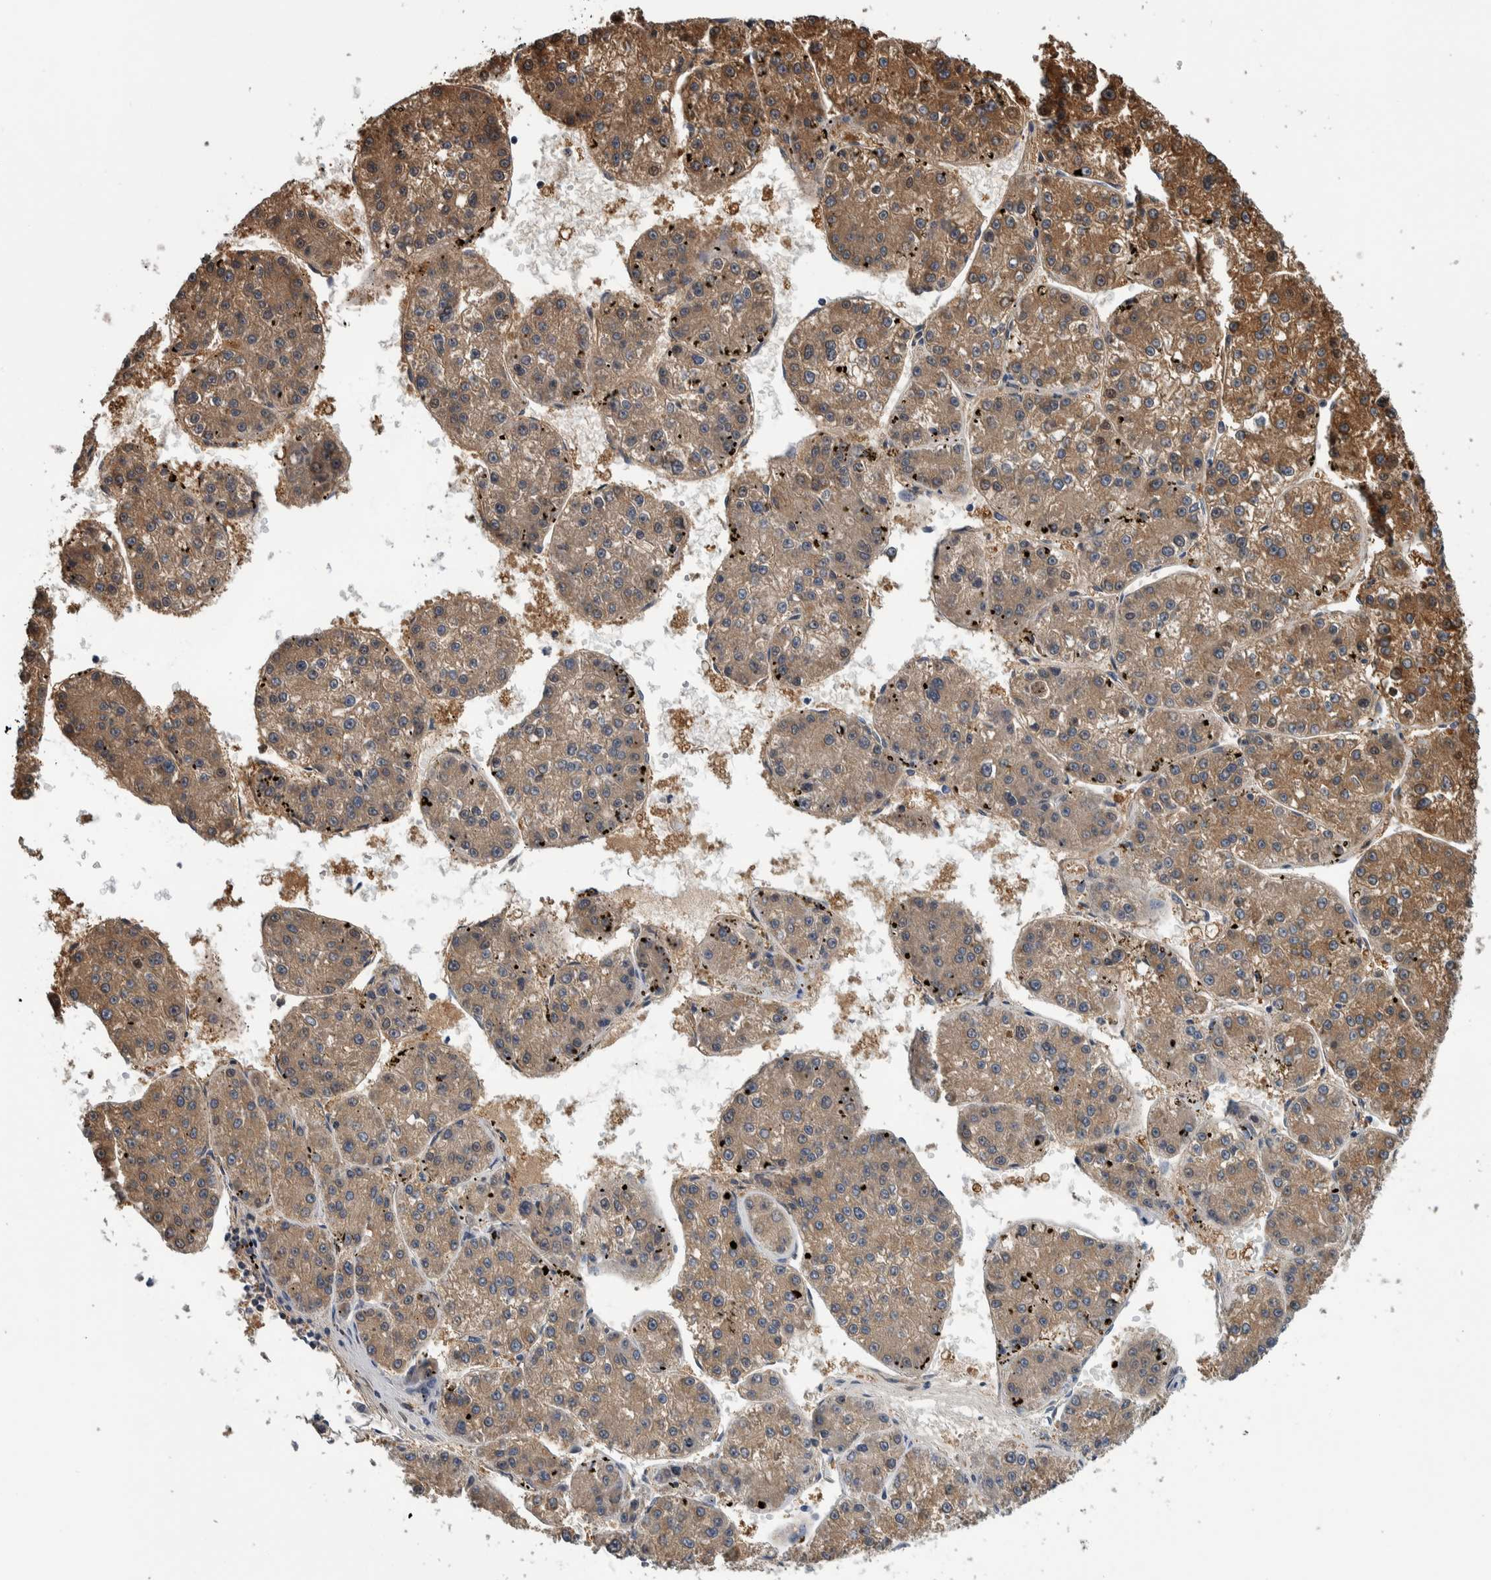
{"staining": {"intensity": "moderate", "quantity": ">75%", "location": "cytoplasmic/membranous"}, "tissue": "liver cancer", "cell_type": "Tumor cells", "image_type": "cancer", "snomed": [{"axis": "morphology", "description": "Carcinoma, Hepatocellular, NOS"}, {"axis": "topography", "description": "Liver"}], "caption": "Moderate cytoplasmic/membranous protein expression is present in approximately >75% of tumor cells in hepatocellular carcinoma (liver). Ihc stains the protein in brown and the nuclei are stained blue.", "gene": "COL14A1", "patient": {"sex": "female", "age": 73}}